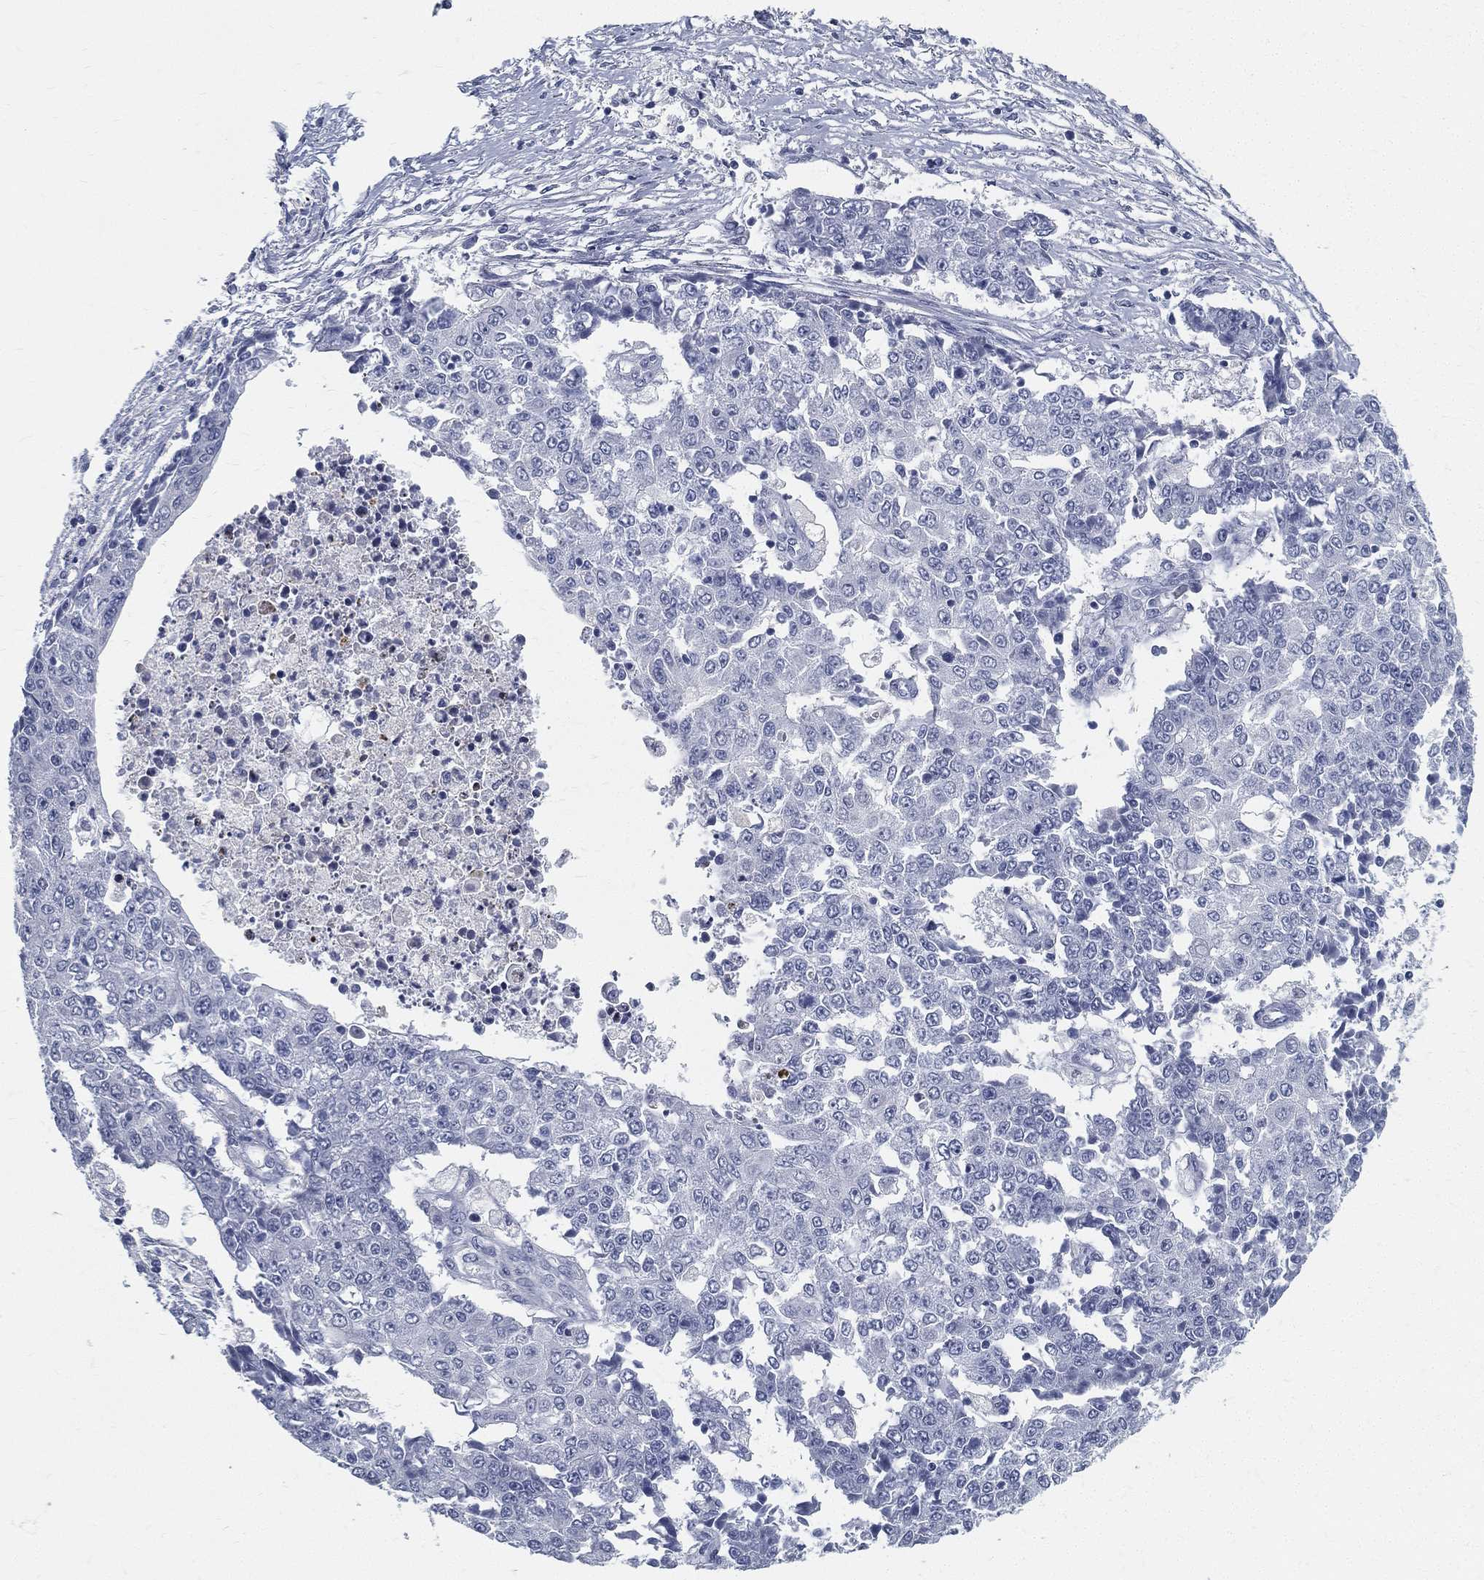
{"staining": {"intensity": "negative", "quantity": "none", "location": "none"}, "tissue": "ovarian cancer", "cell_type": "Tumor cells", "image_type": "cancer", "snomed": [{"axis": "morphology", "description": "Carcinoma, endometroid"}, {"axis": "topography", "description": "Ovary"}], "caption": "Ovarian cancer stained for a protein using IHC reveals no positivity tumor cells.", "gene": "SPPL2C", "patient": {"sex": "female", "age": 42}}